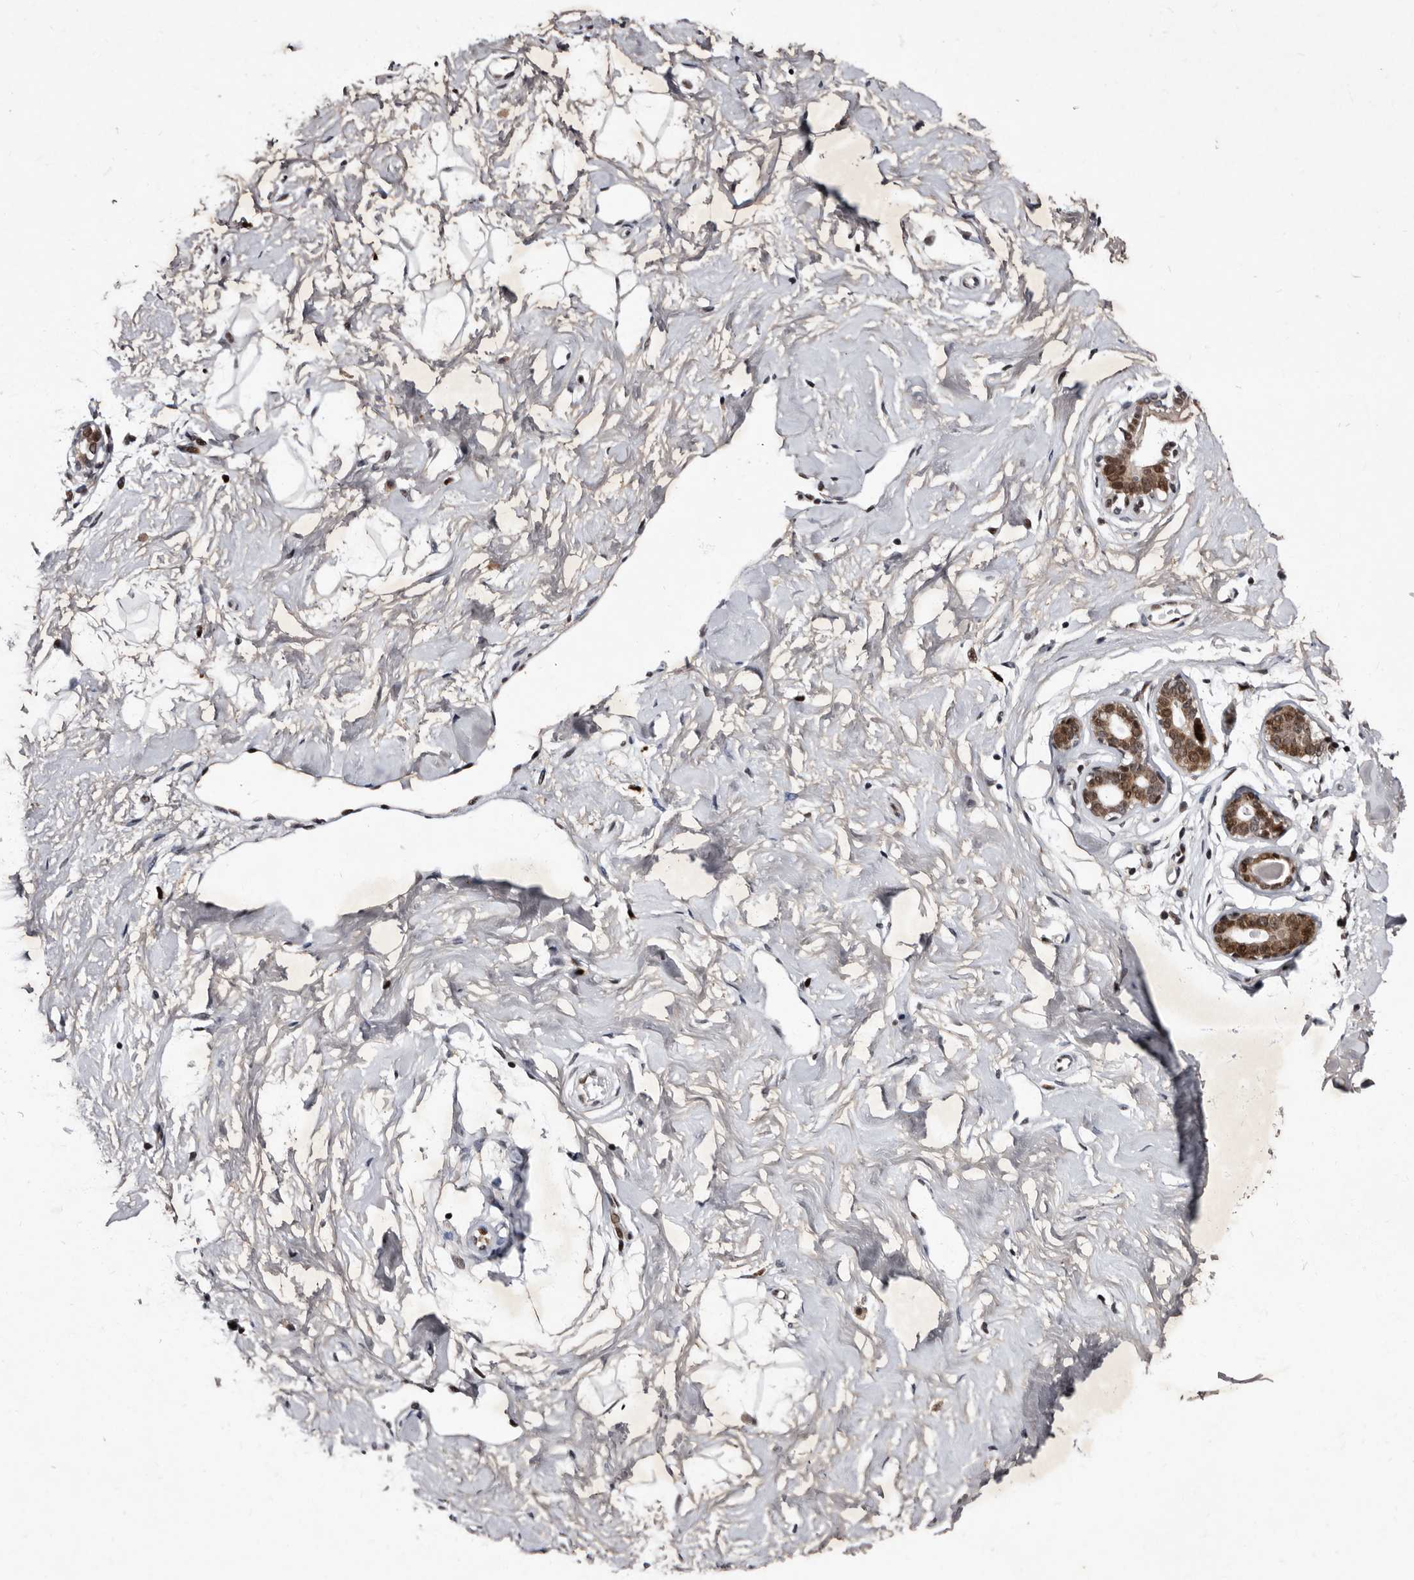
{"staining": {"intensity": "strong", "quantity": ">75%", "location": "nuclear"}, "tissue": "breast", "cell_type": "Adipocytes", "image_type": "normal", "snomed": [{"axis": "morphology", "description": "Normal tissue, NOS"}, {"axis": "morphology", "description": "Adenoma, NOS"}, {"axis": "topography", "description": "Breast"}], "caption": "Breast stained for a protein displays strong nuclear positivity in adipocytes.", "gene": "TNKS", "patient": {"sex": "female", "age": 23}}